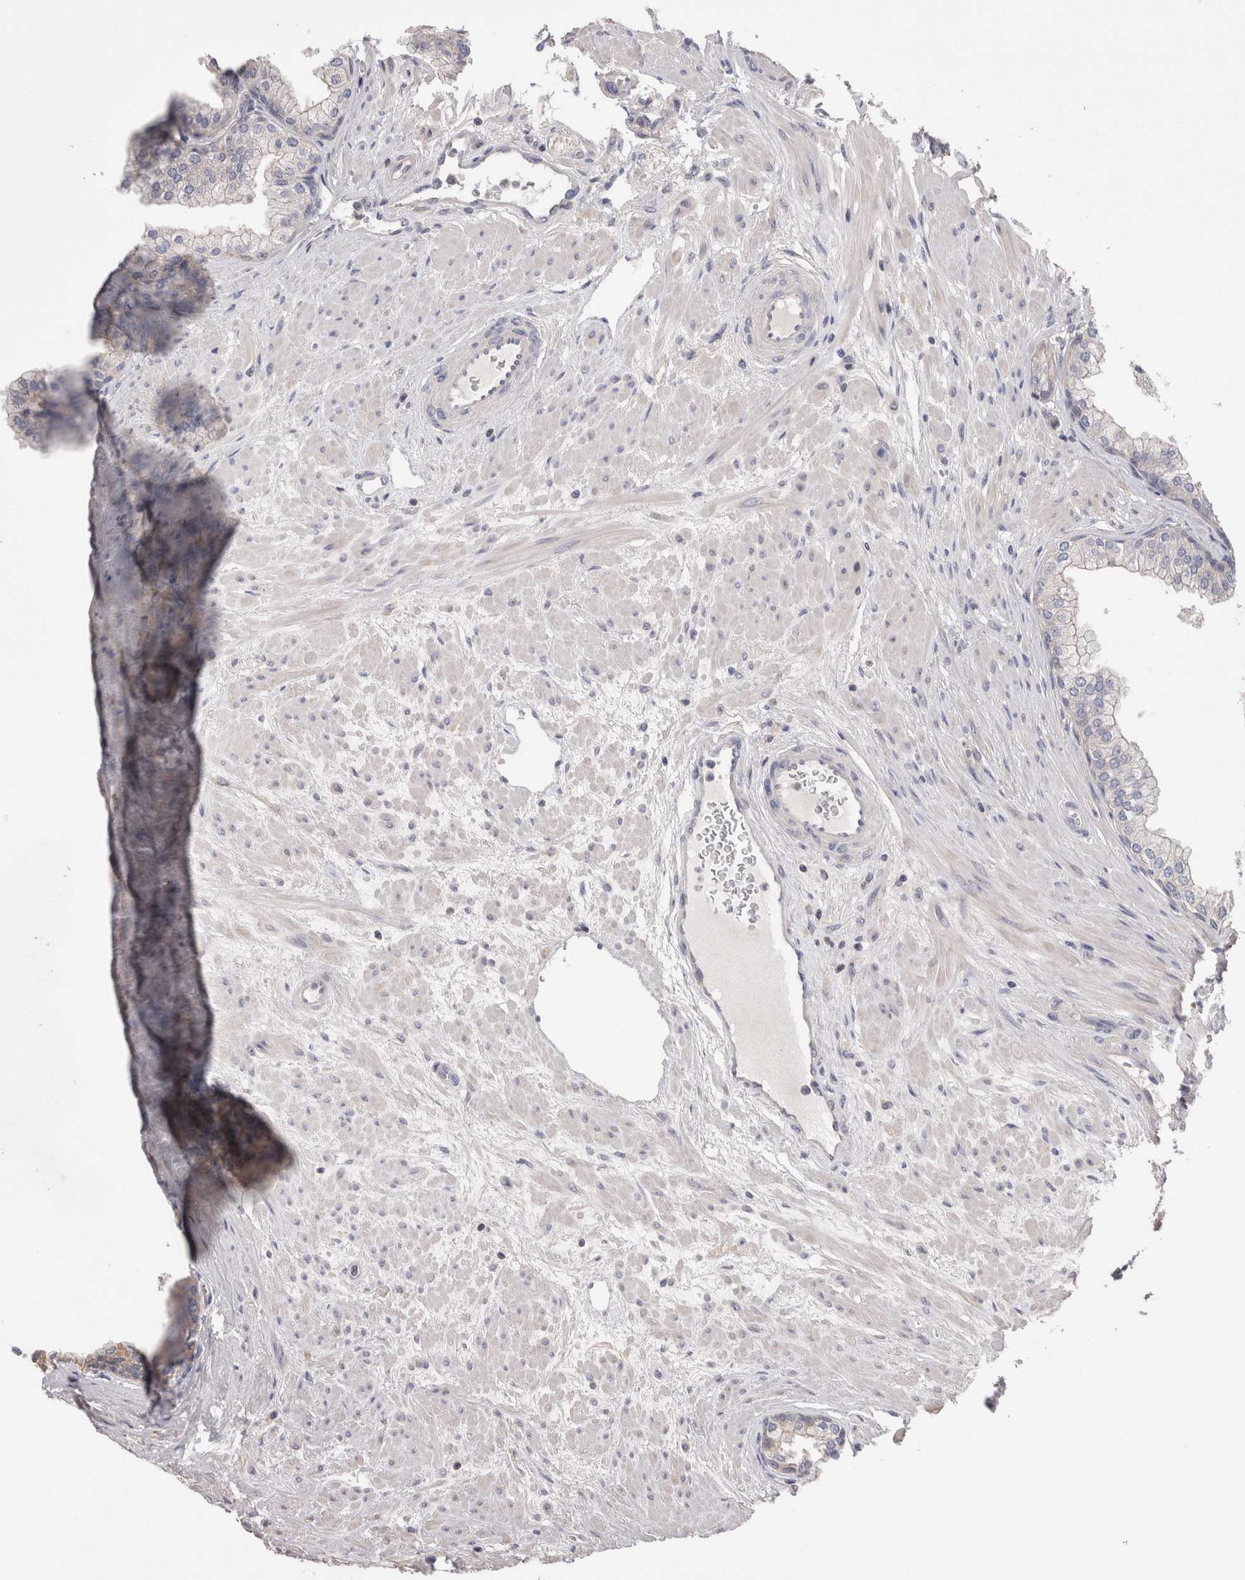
{"staining": {"intensity": "weak", "quantity": ">75%", "location": "cytoplasmic/membranous"}, "tissue": "prostate", "cell_type": "Glandular cells", "image_type": "normal", "snomed": [{"axis": "morphology", "description": "Normal tissue, NOS"}, {"axis": "morphology", "description": "Urothelial carcinoma, Low grade"}, {"axis": "topography", "description": "Urinary bladder"}, {"axis": "topography", "description": "Prostate"}], "caption": "An immunohistochemistry (IHC) micrograph of unremarkable tissue is shown. Protein staining in brown labels weak cytoplasmic/membranous positivity in prostate within glandular cells.", "gene": "OTOR", "patient": {"sex": "male", "age": 60}}